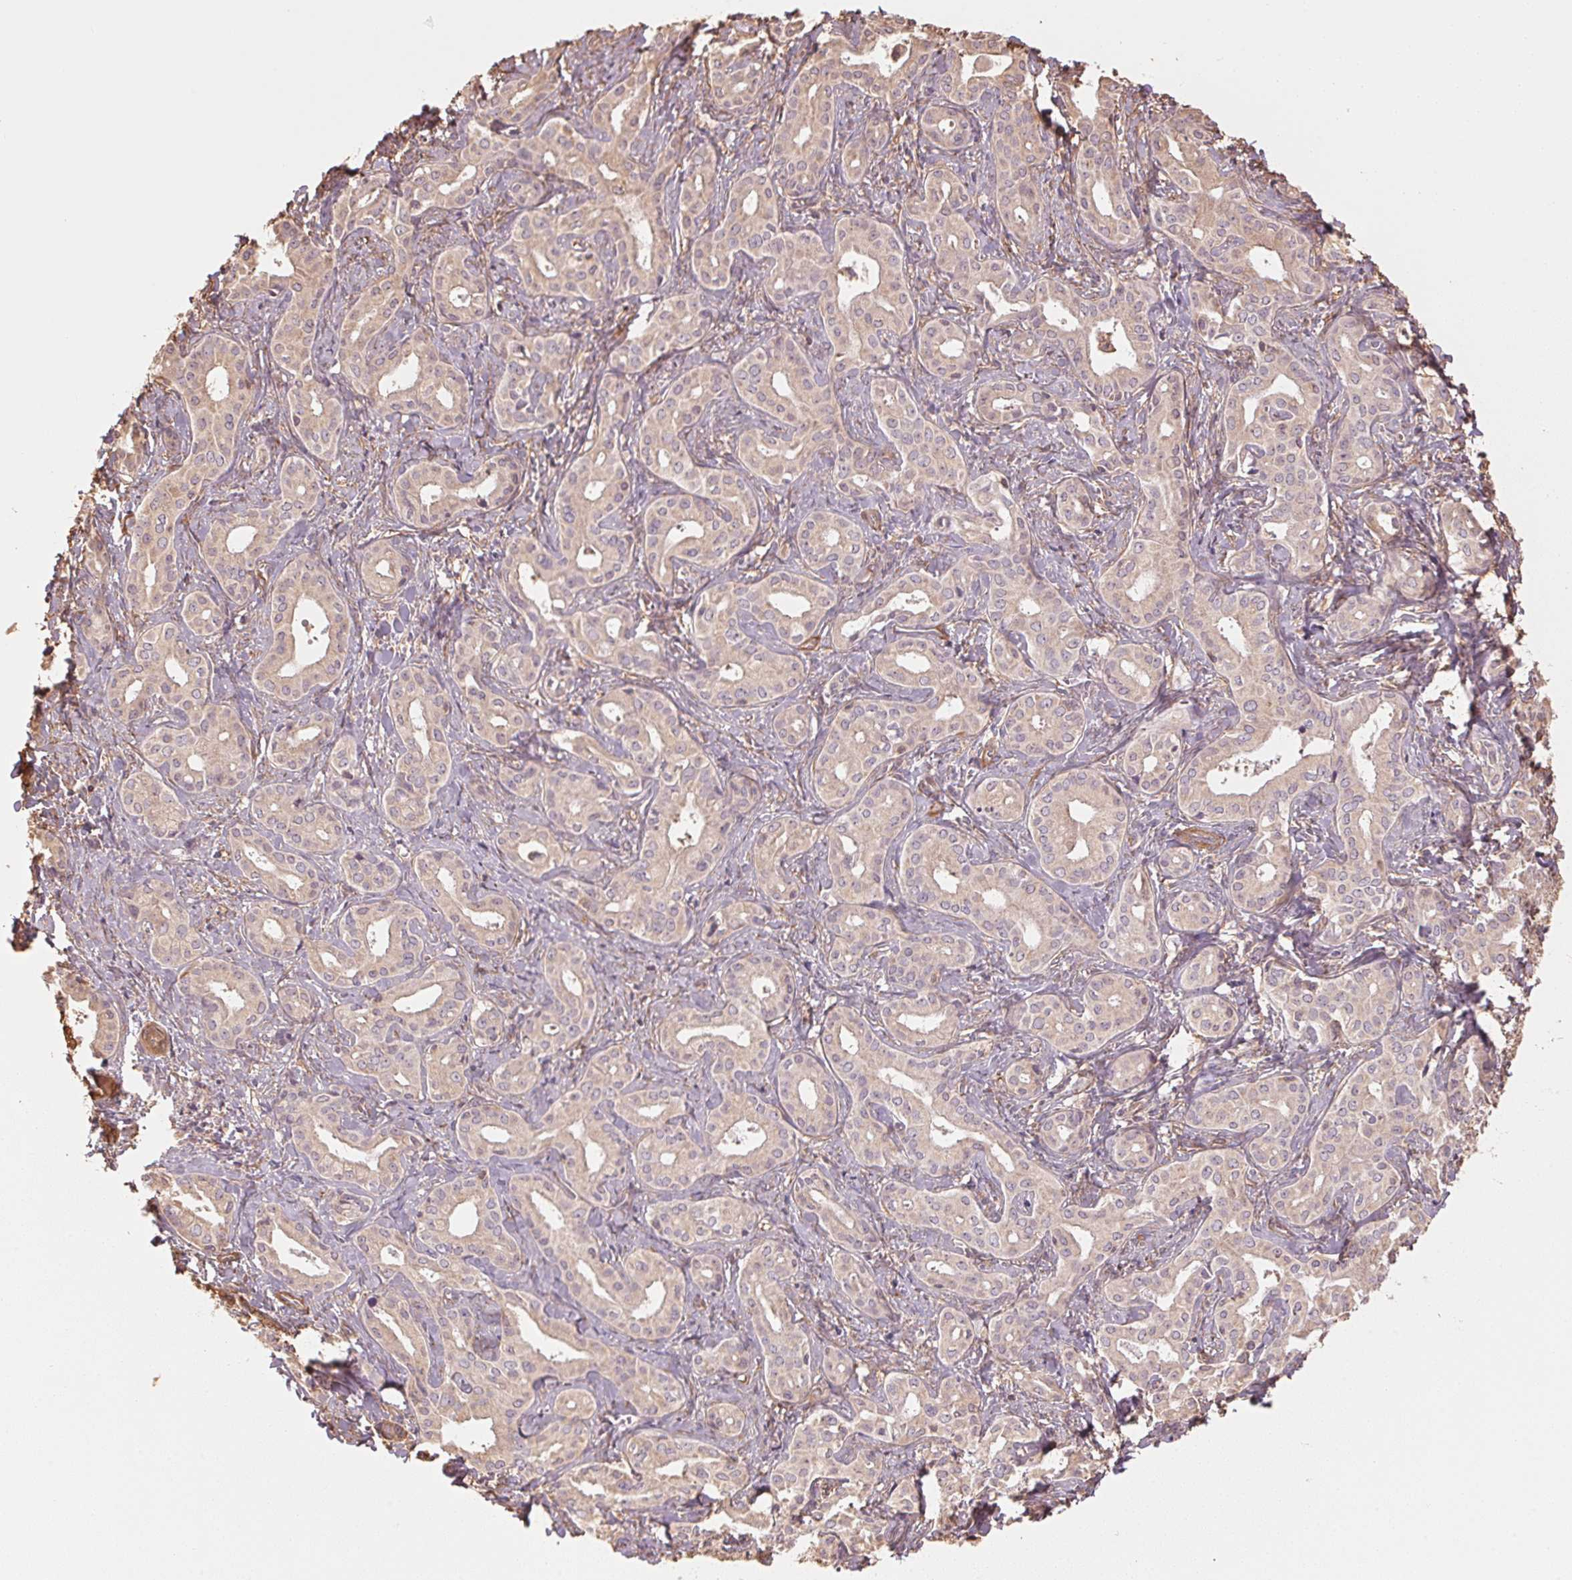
{"staining": {"intensity": "weak", "quantity": "<25%", "location": "cytoplasmic/membranous"}, "tissue": "liver cancer", "cell_type": "Tumor cells", "image_type": "cancer", "snomed": [{"axis": "morphology", "description": "Cholangiocarcinoma"}, {"axis": "topography", "description": "Liver"}], "caption": "This is a image of immunohistochemistry staining of liver cancer (cholangiocarcinoma), which shows no positivity in tumor cells. The staining was performed using DAB (3,3'-diaminobenzidine) to visualize the protein expression in brown, while the nuclei were stained in blue with hematoxylin (Magnification: 20x).", "gene": "QDPR", "patient": {"sex": "female", "age": 65}}